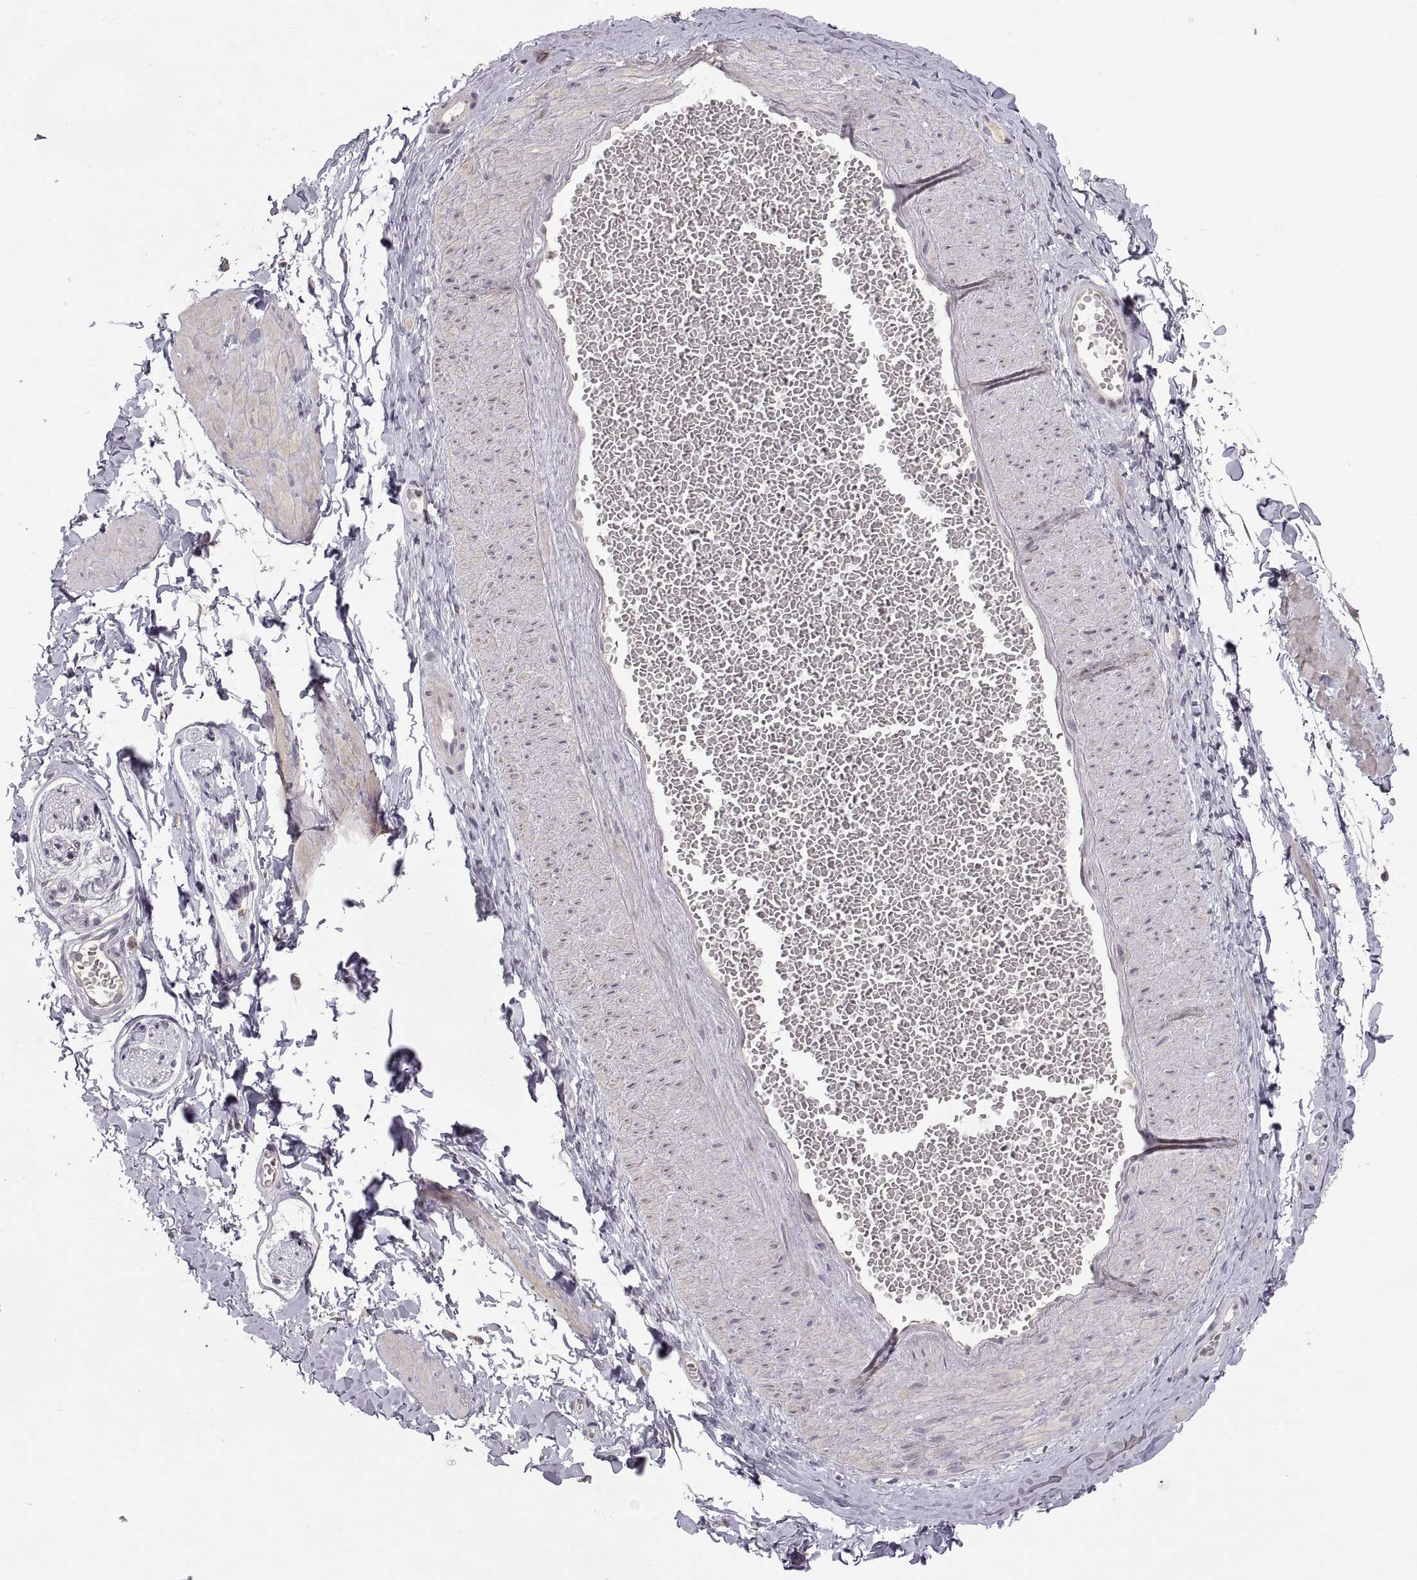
{"staining": {"intensity": "negative", "quantity": "none", "location": "none"}, "tissue": "adipose tissue", "cell_type": "Adipocytes", "image_type": "normal", "snomed": [{"axis": "morphology", "description": "Normal tissue, NOS"}, {"axis": "topography", "description": "Smooth muscle"}, {"axis": "topography", "description": "Peripheral nerve tissue"}], "caption": "Adipocytes are negative for protein expression in normal human adipose tissue.", "gene": "HMGCR", "patient": {"sex": "male", "age": 22}}